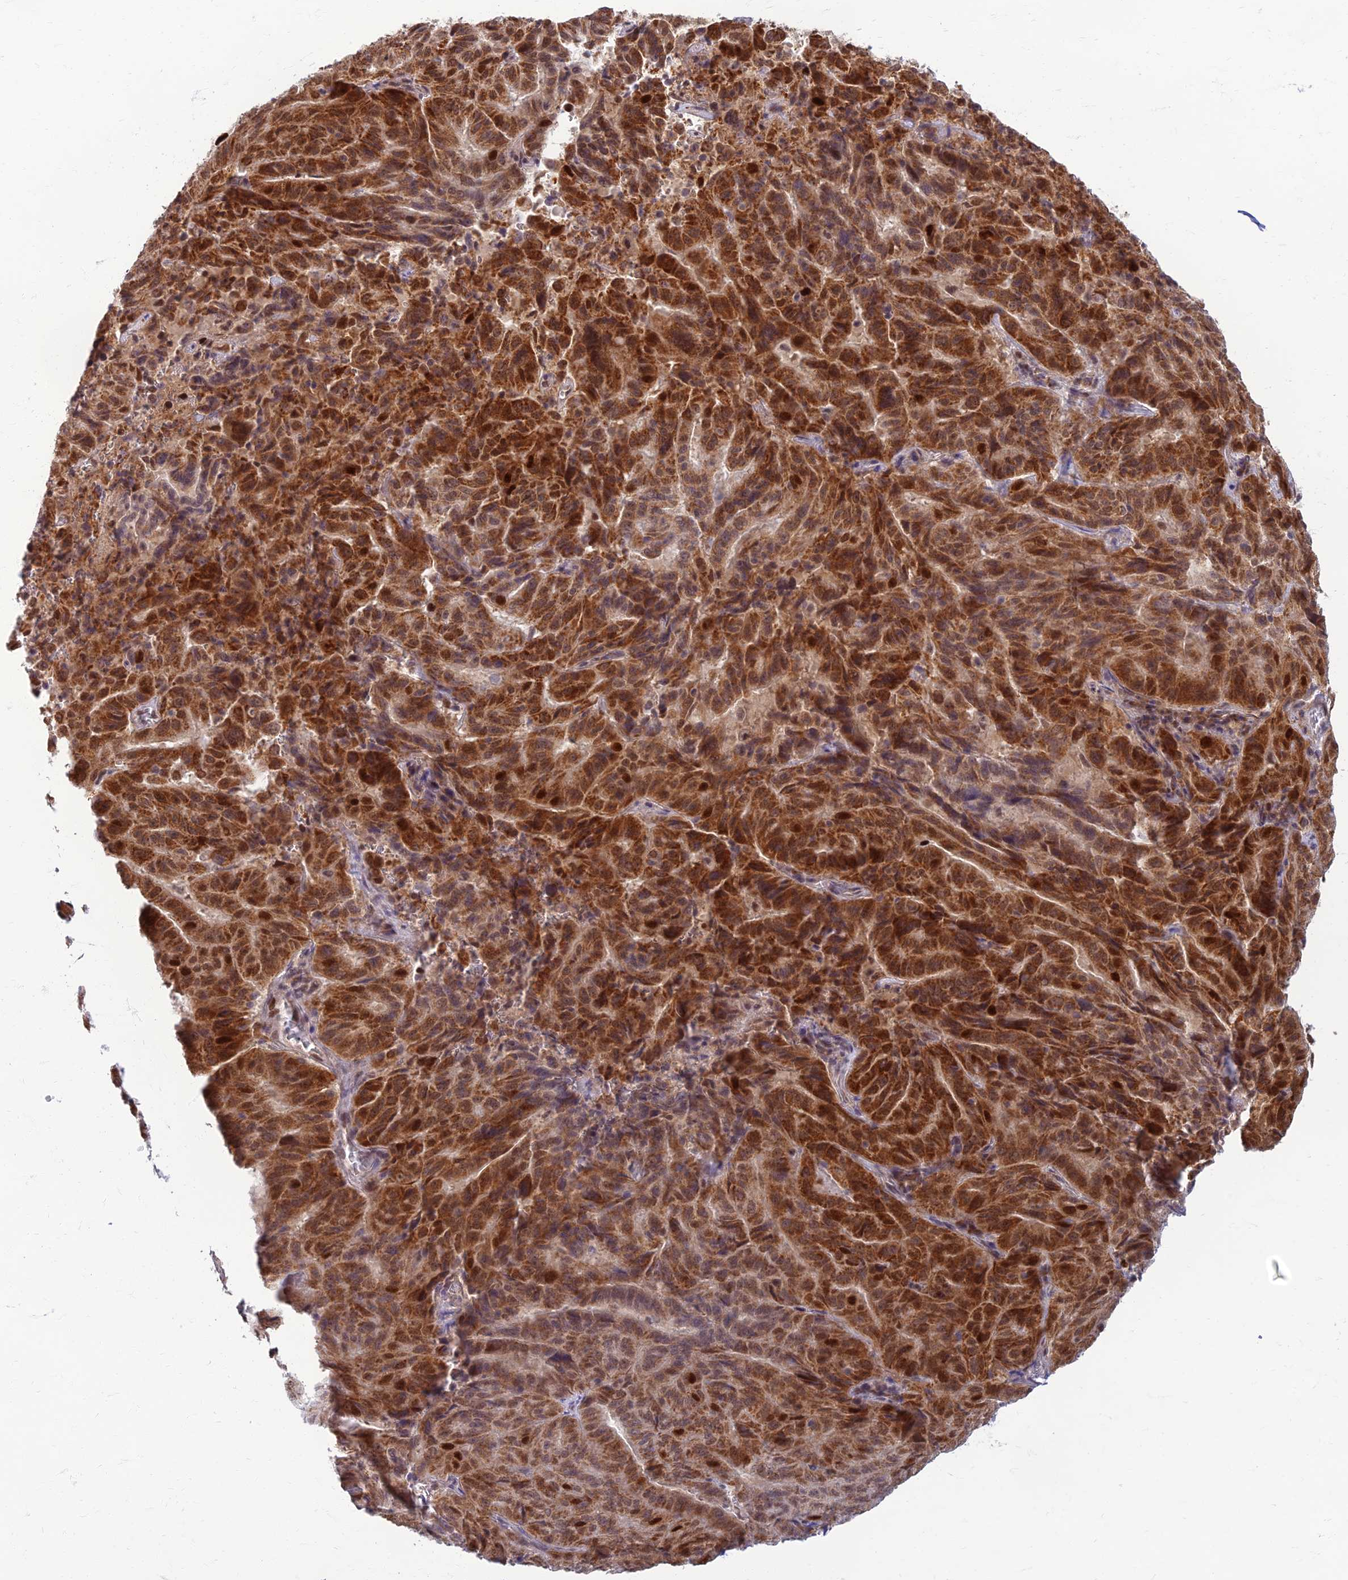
{"staining": {"intensity": "strong", "quantity": ">75%", "location": "cytoplasmic/membranous,nuclear"}, "tissue": "pancreatic cancer", "cell_type": "Tumor cells", "image_type": "cancer", "snomed": [{"axis": "morphology", "description": "Adenocarcinoma, NOS"}, {"axis": "topography", "description": "Pancreas"}], "caption": "Immunohistochemistry (DAB (3,3'-diaminobenzidine)) staining of pancreatic adenocarcinoma shows strong cytoplasmic/membranous and nuclear protein expression in about >75% of tumor cells.", "gene": "EARS2", "patient": {"sex": "male", "age": 63}}